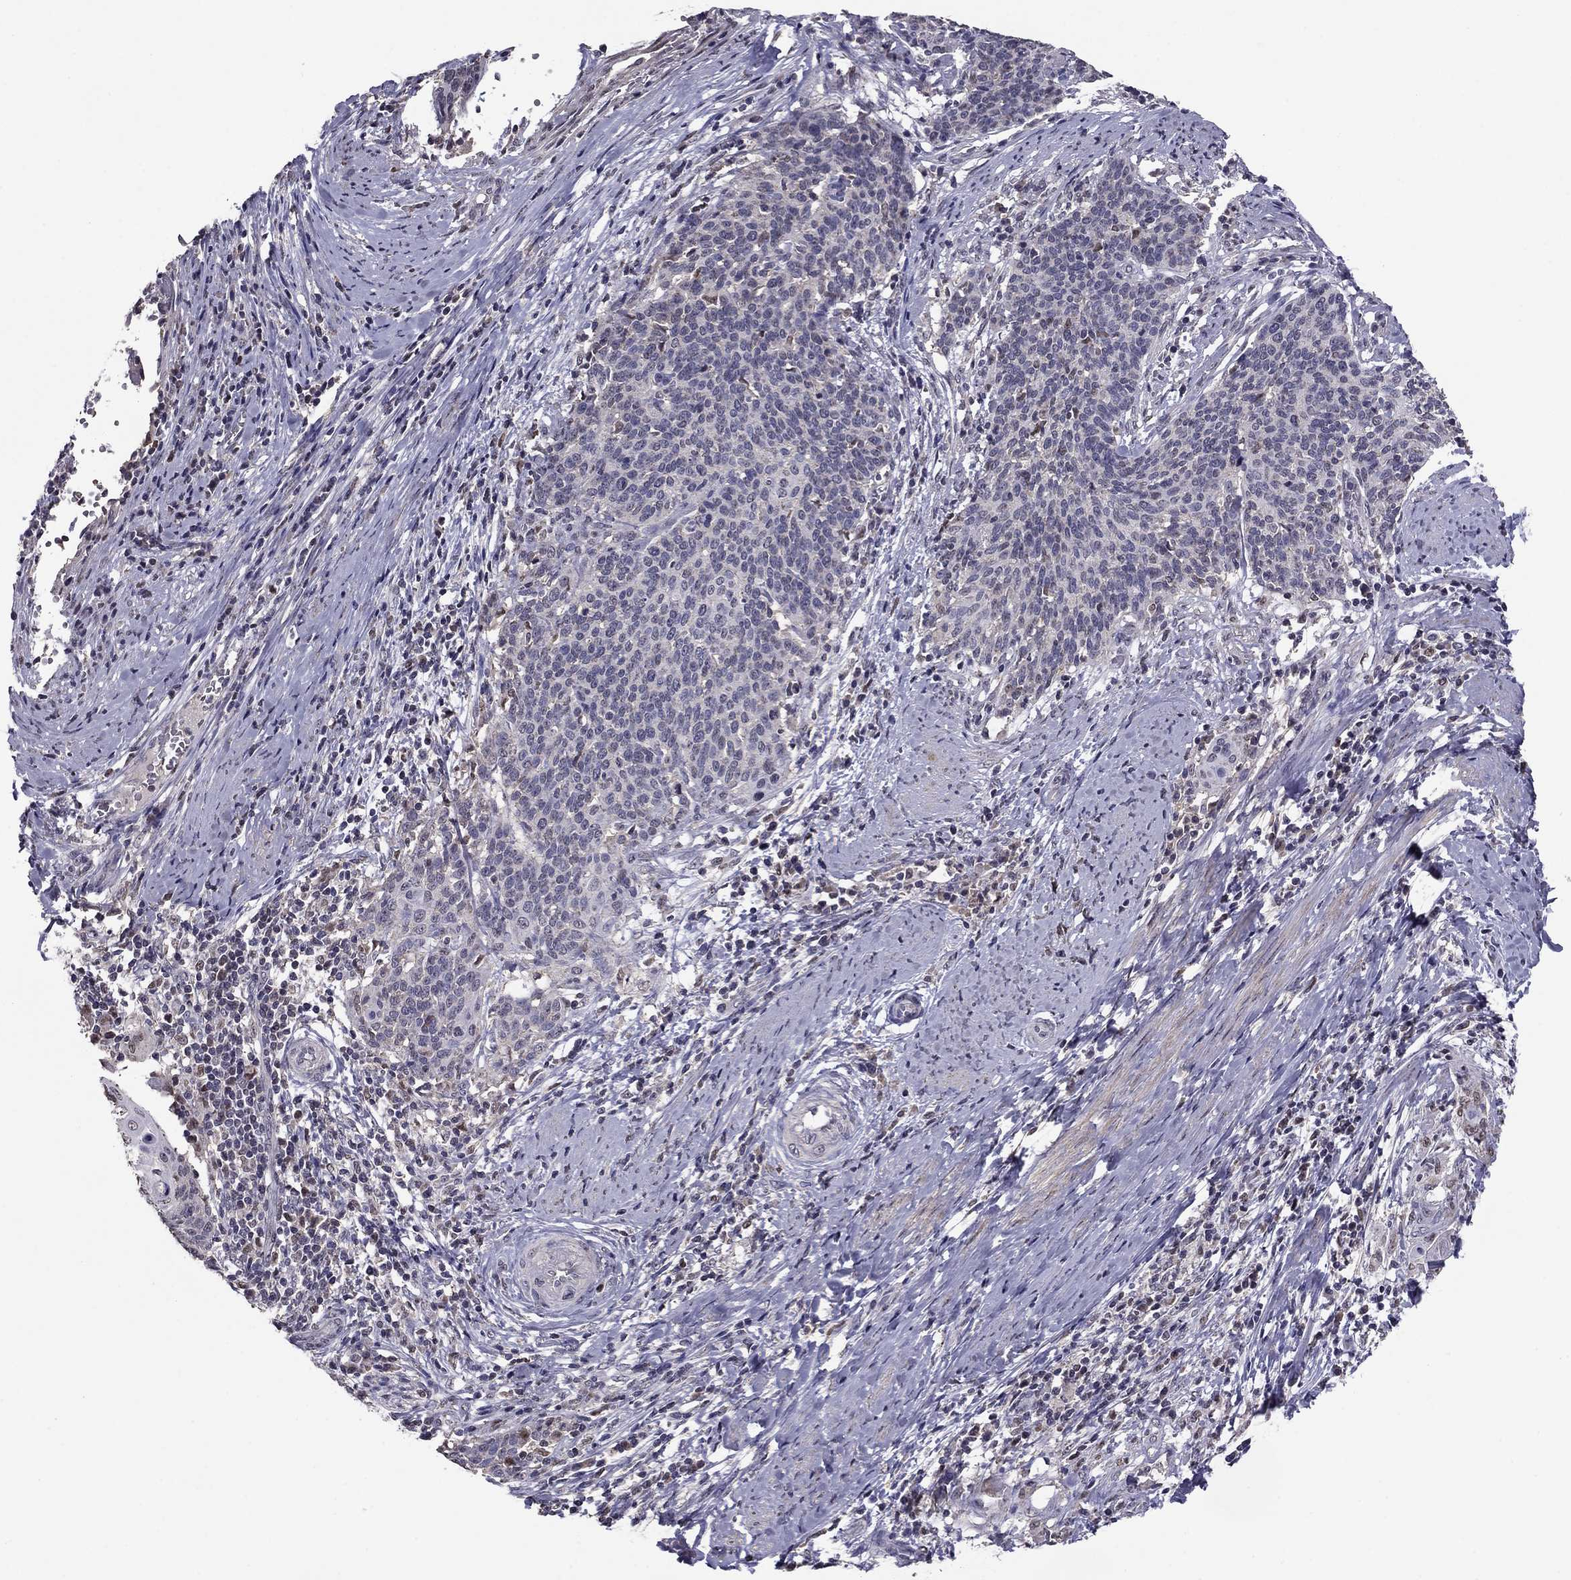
{"staining": {"intensity": "negative", "quantity": "none", "location": "none"}, "tissue": "cervical cancer", "cell_type": "Tumor cells", "image_type": "cancer", "snomed": [{"axis": "morphology", "description": "Squamous cell carcinoma, NOS"}, {"axis": "topography", "description": "Cervix"}], "caption": "Immunohistochemistry (IHC) photomicrograph of cervical squamous cell carcinoma stained for a protein (brown), which exhibits no positivity in tumor cells.", "gene": "HCN1", "patient": {"sex": "female", "age": 39}}